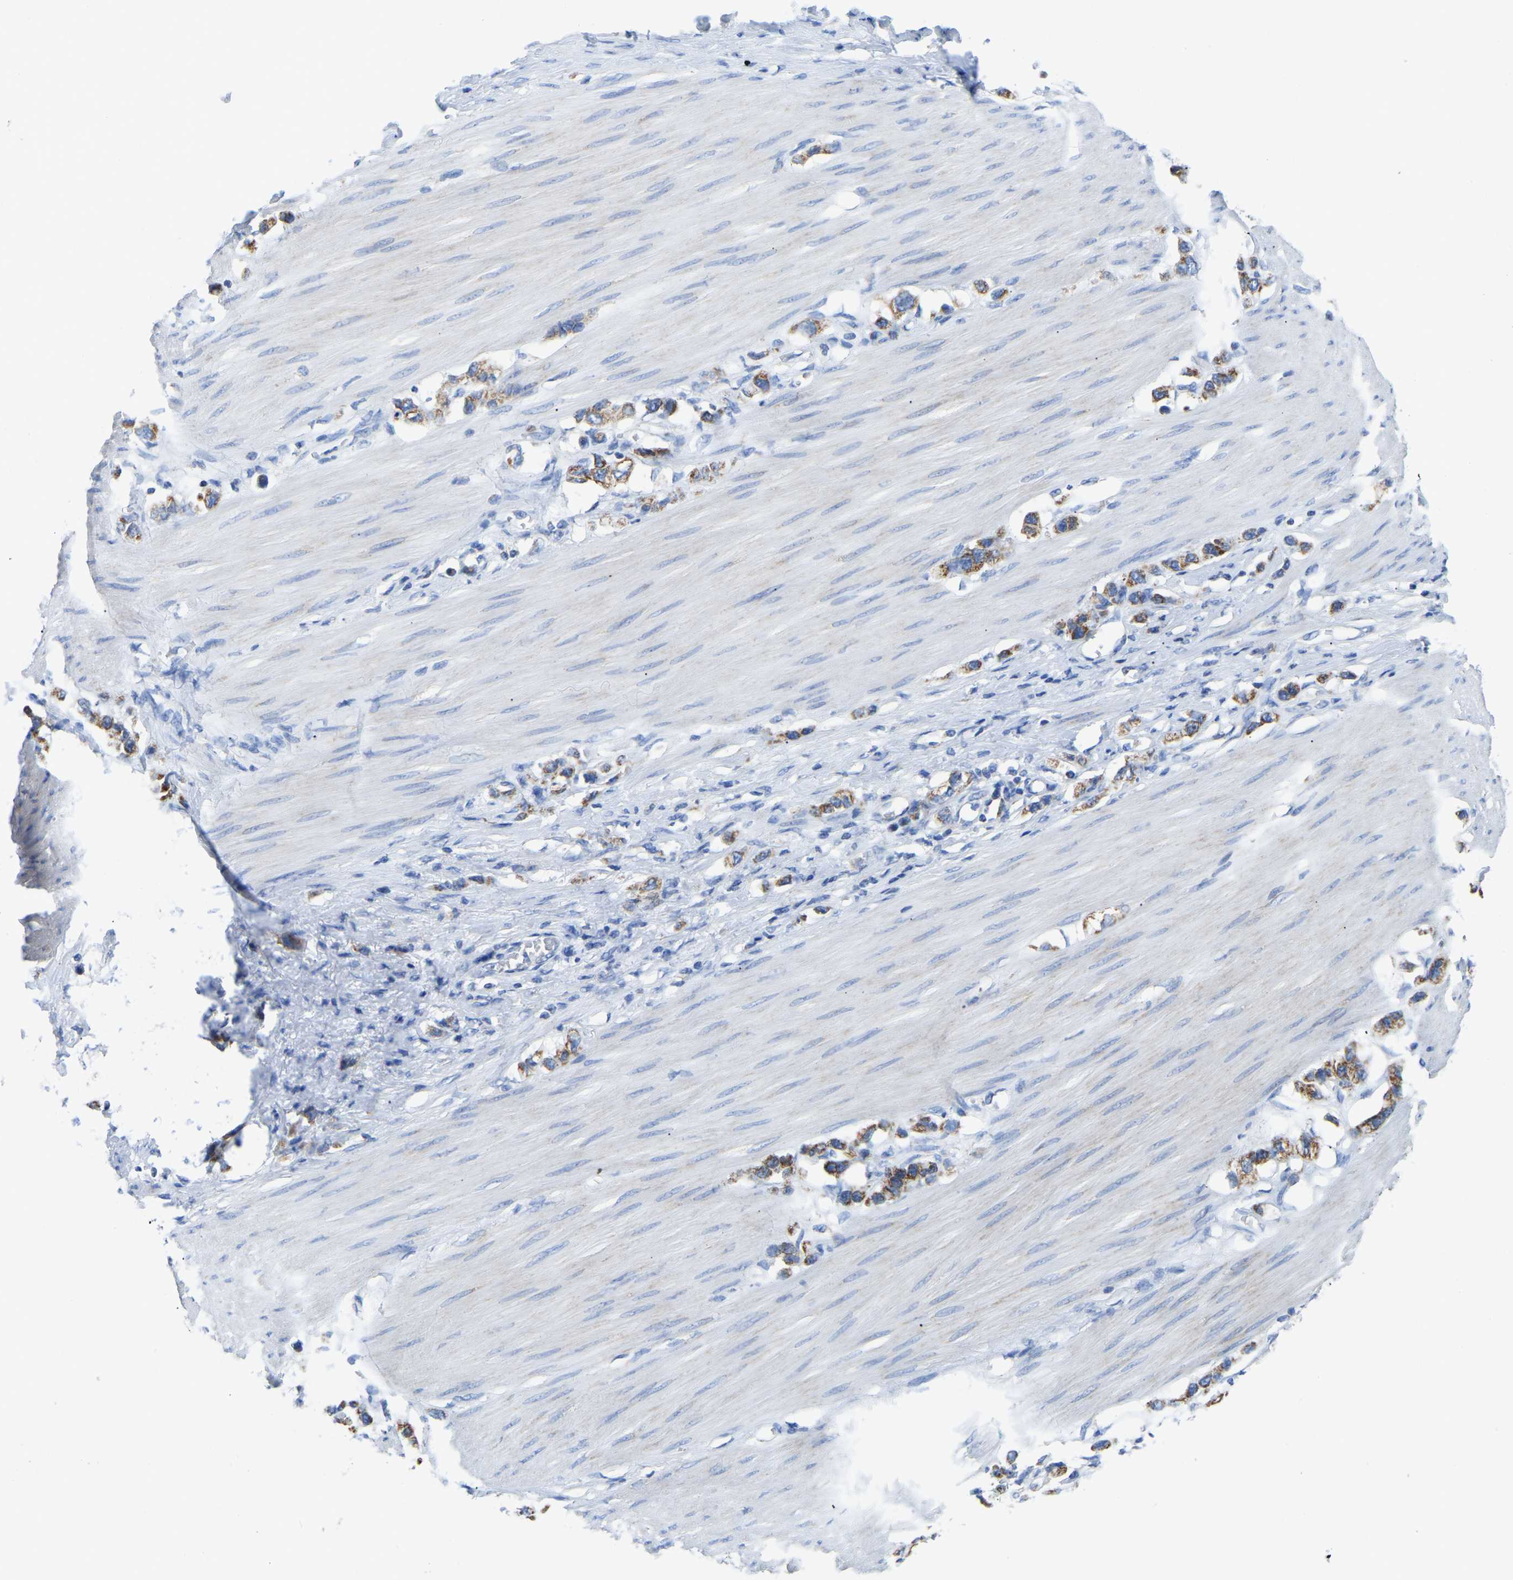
{"staining": {"intensity": "moderate", "quantity": ">75%", "location": "cytoplasmic/membranous"}, "tissue": "stomach cancer", "cell_type": "Tumor cells", "image_type": "cancer", "snomed": [{"axis": "morphology", "description": "Adenocarcinoma, NOS"}, {"axis": "topography", "description": "Stomach"}], "caption": "A medium amount of moderate cytoplasmic/membranous positivity is seen in approximately >75% of tumor cells in stomach adenocarcinoma tissue.", "gene": "ETFA", "patient": {"sex": "female", "age": 65}}